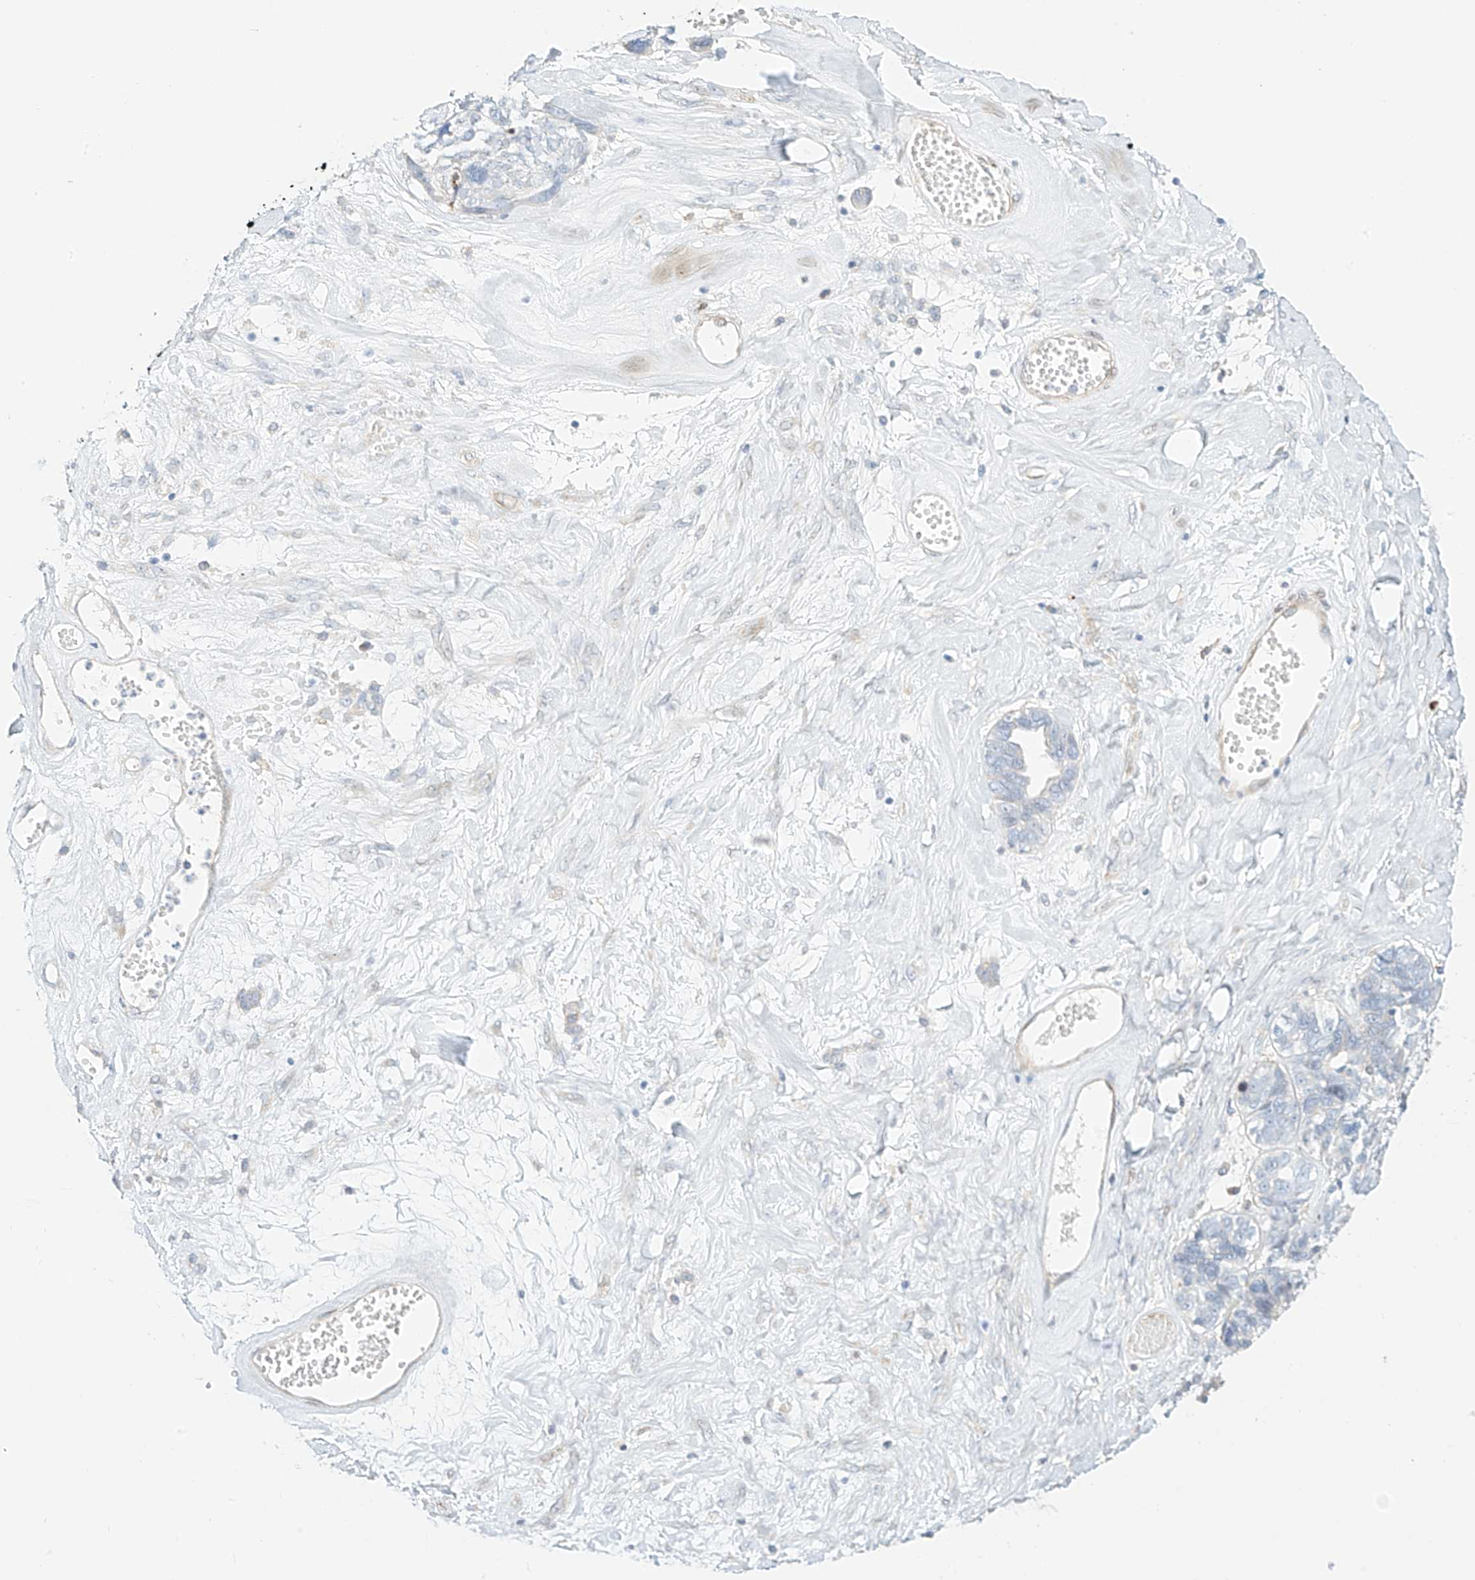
{"staining": {"intensity": "negative", "quantity": "none", "location": "none"}, "tissue": "ovarian cancer", "cell_type": "Tumor cells", "image_type": "cancer", "snomed": [{"axis": "morphology", "description": "Cystadenocarcinoma, serous, NOS"}, {"axis": "topography", "description": "Ovary"}], "caption": "A photomicrograph of ovarian cancer (serous cystadenocarcinoma) stained for a protein reveals no brown staining in tumor cells. The staining is performed using DAB (3,3'-diaminobenzidine) brown chromogen with nuclei counter-stained in using hematoxylin.", "gene": "PCYOX1", "patient": {"sex": "female", "age": 79}}